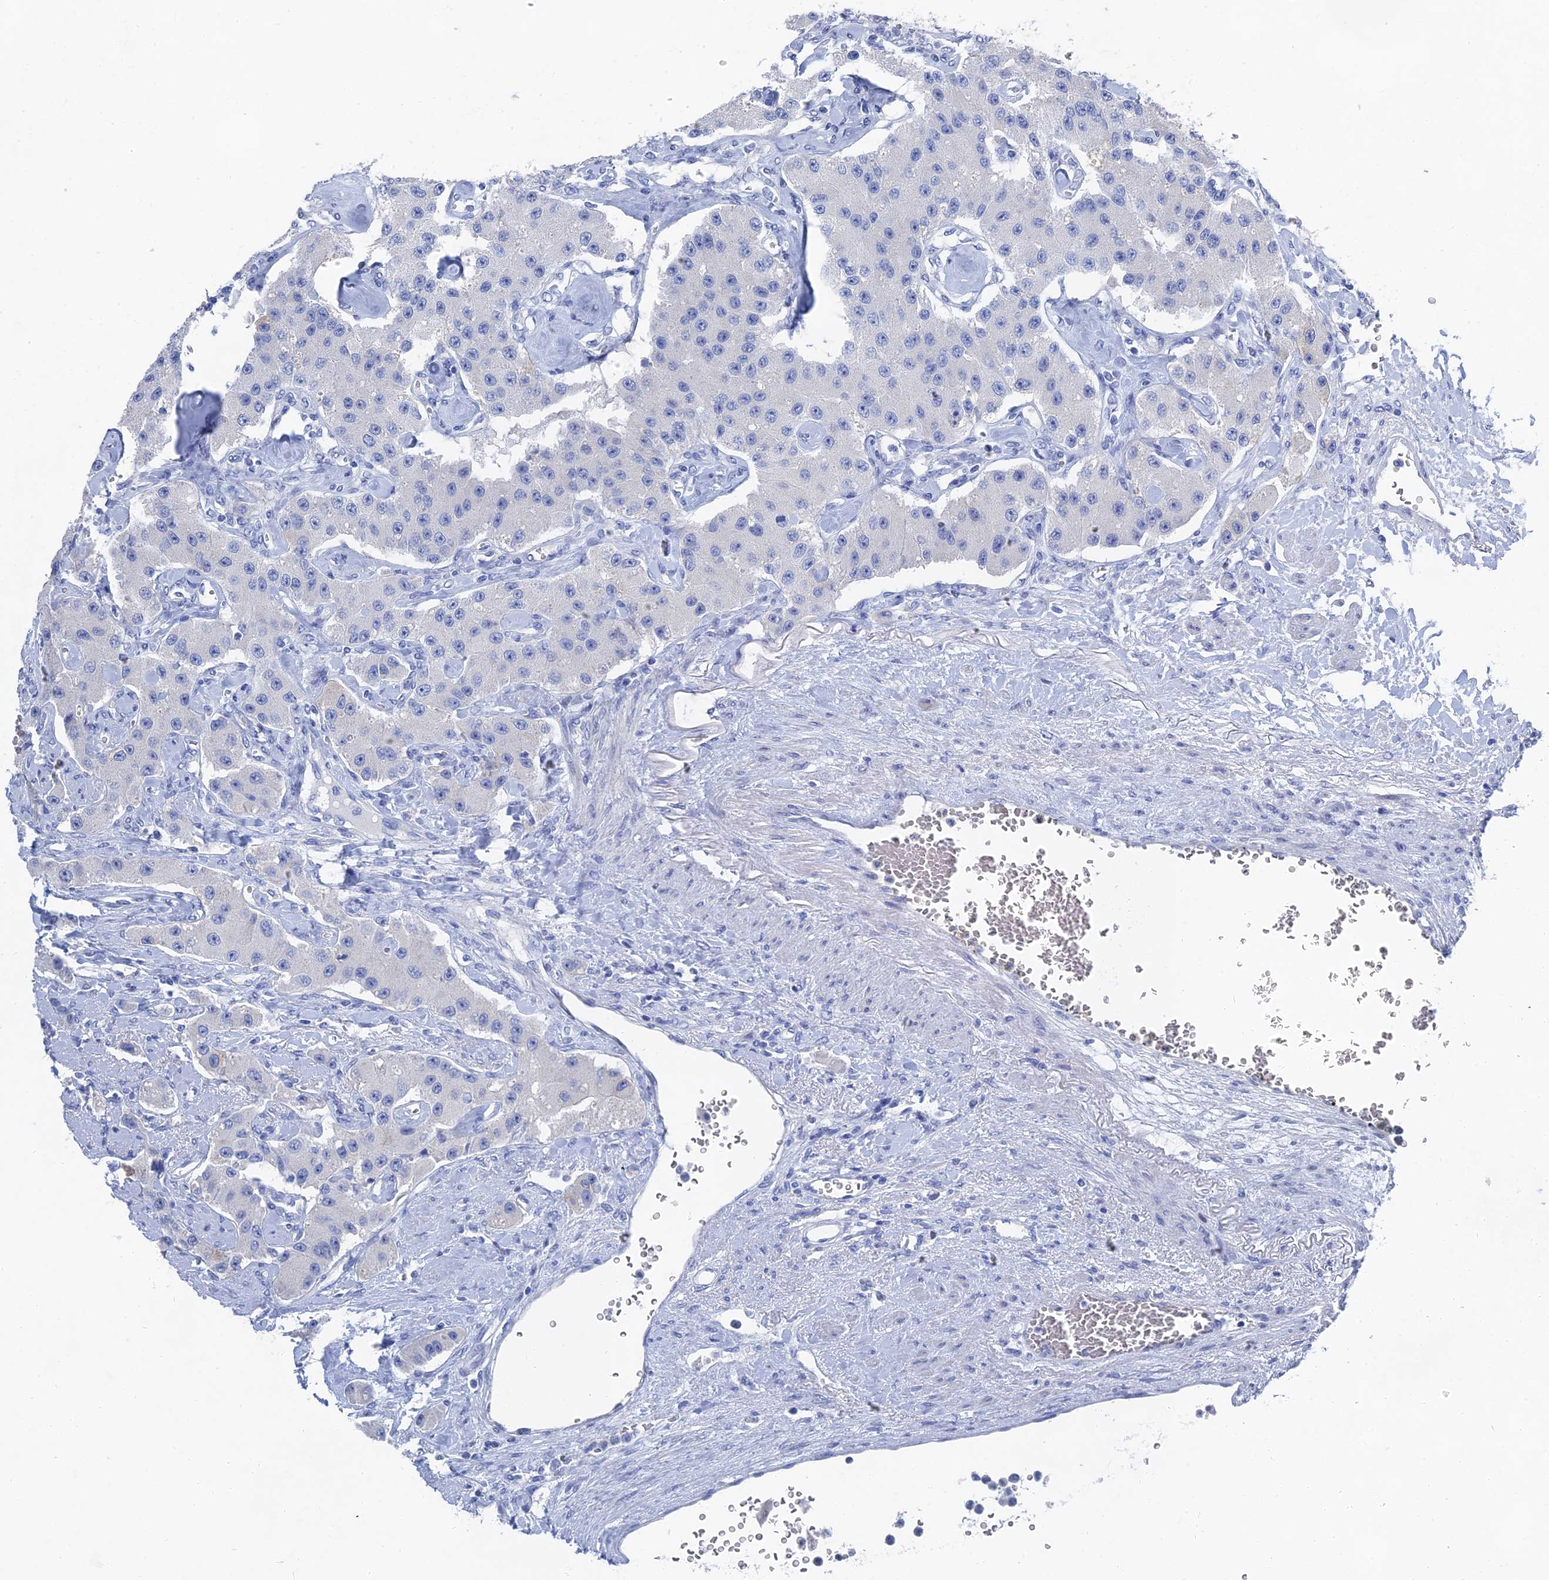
{"staining": {"intensity": "negative", "quantity": "none", "location": "none"}, "tissue": "carcinoid", "cell_type": "Tumor cells", "image_type": "cancer", "snomed": [{"axis": "morphology", "description": "Carcinoid, malignant, NOS"}, {"axis": "topography", "description": "Pancreas"}], "caption": "Carcinoid (malignant) was stained to show a protein in brown. There is no significant expression in tumor cells.", "gene": "GFAP", "patient": {"sex": "male", "age": 41}}